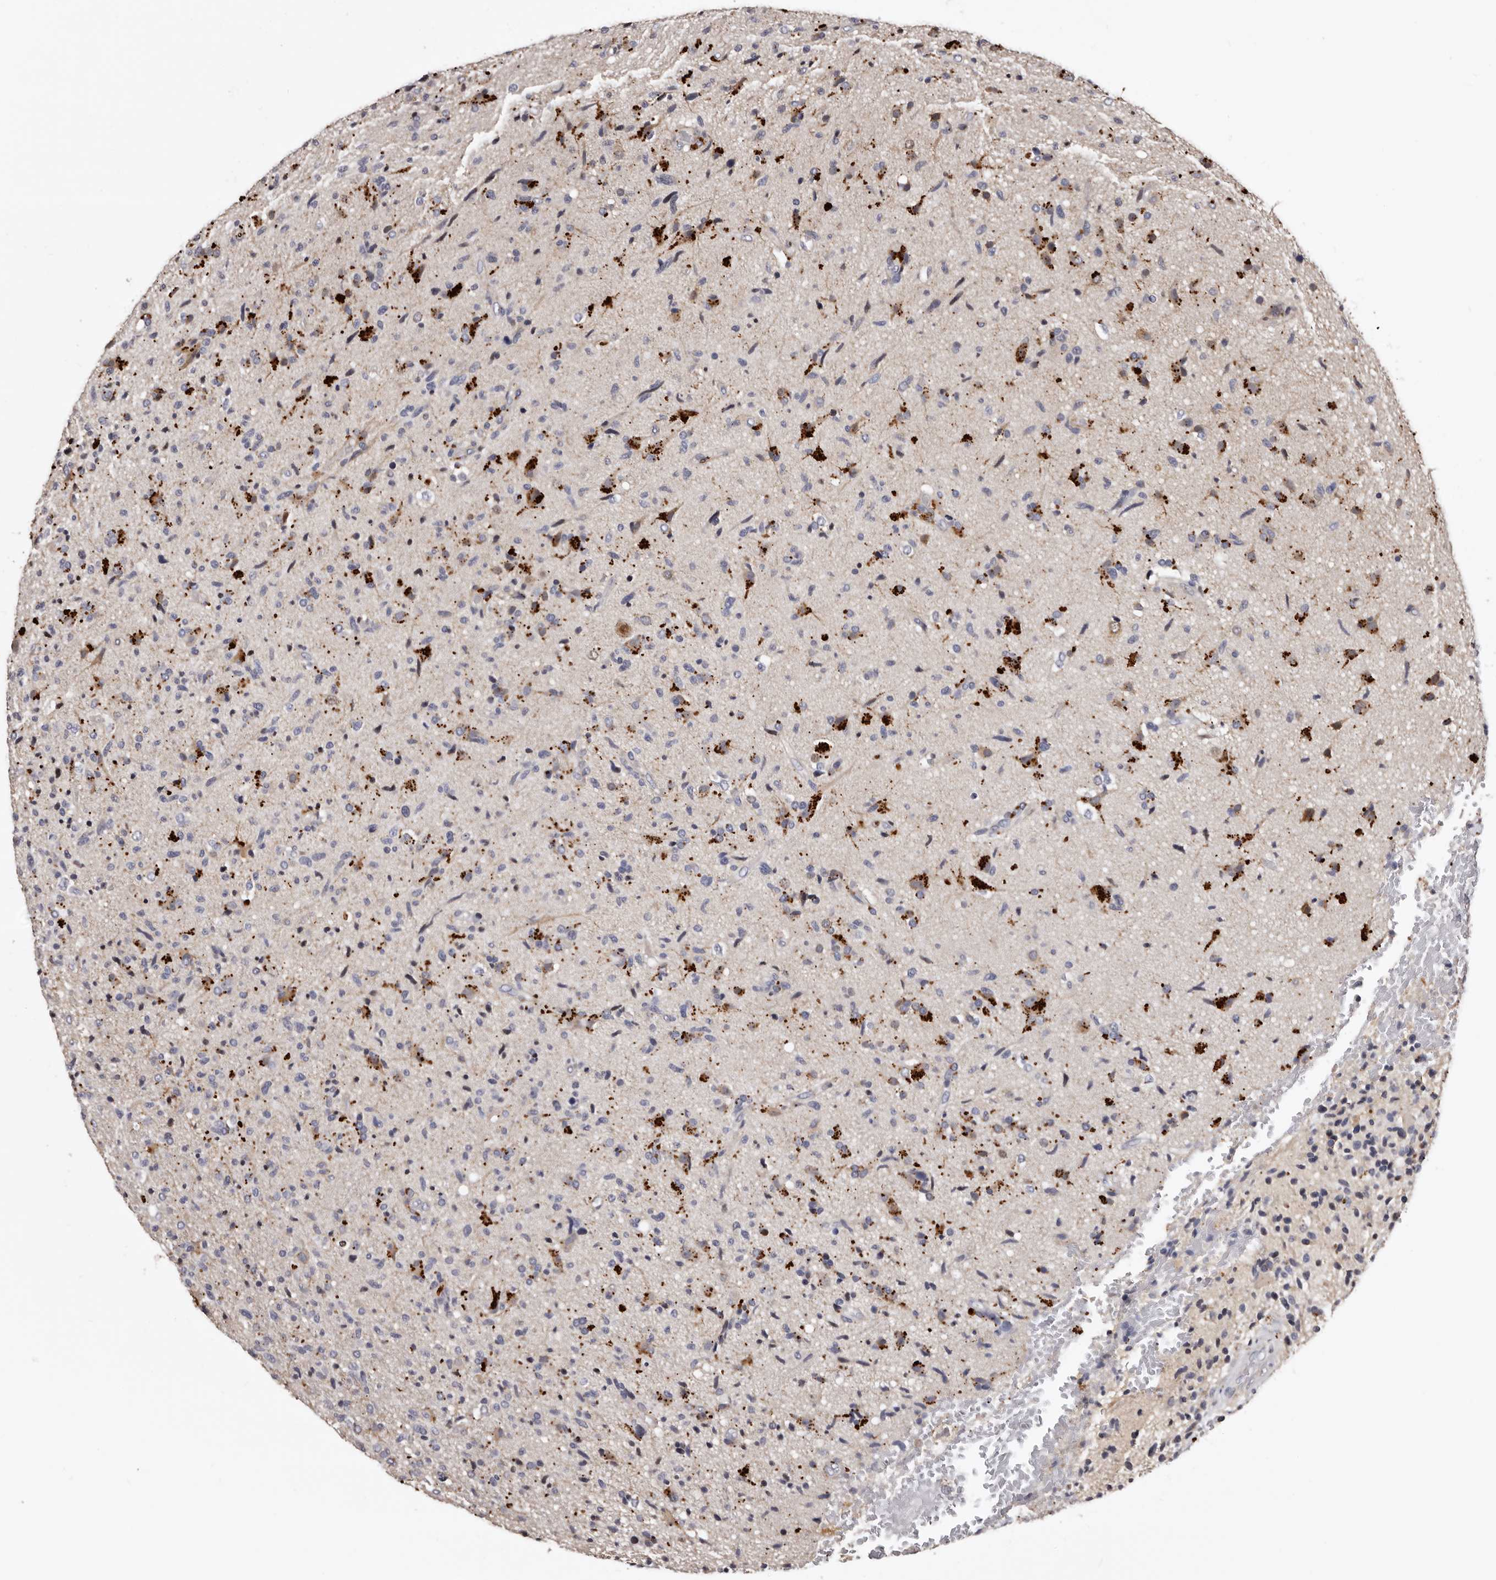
{"staining": {"intensity": "moderate", "quantity": "<25%", "location": "cytoplasmic/membranous"}, "tissue": "glioma", "cell_type": "Tumor cells", "image_type": "cancer", "snomed": [{"axis": "morphology", "description": "Glioma, malignant, High grade"}, {"axis": "topography", "description": "Brain"}], "caption": "Malignant glioma (high-grade) stained for a protein reveals moderate cytoplasmic/membranous positivity in tumor cells.", "gene": "SLC10A4", "patient": {"sex": "male", "age": 72}}